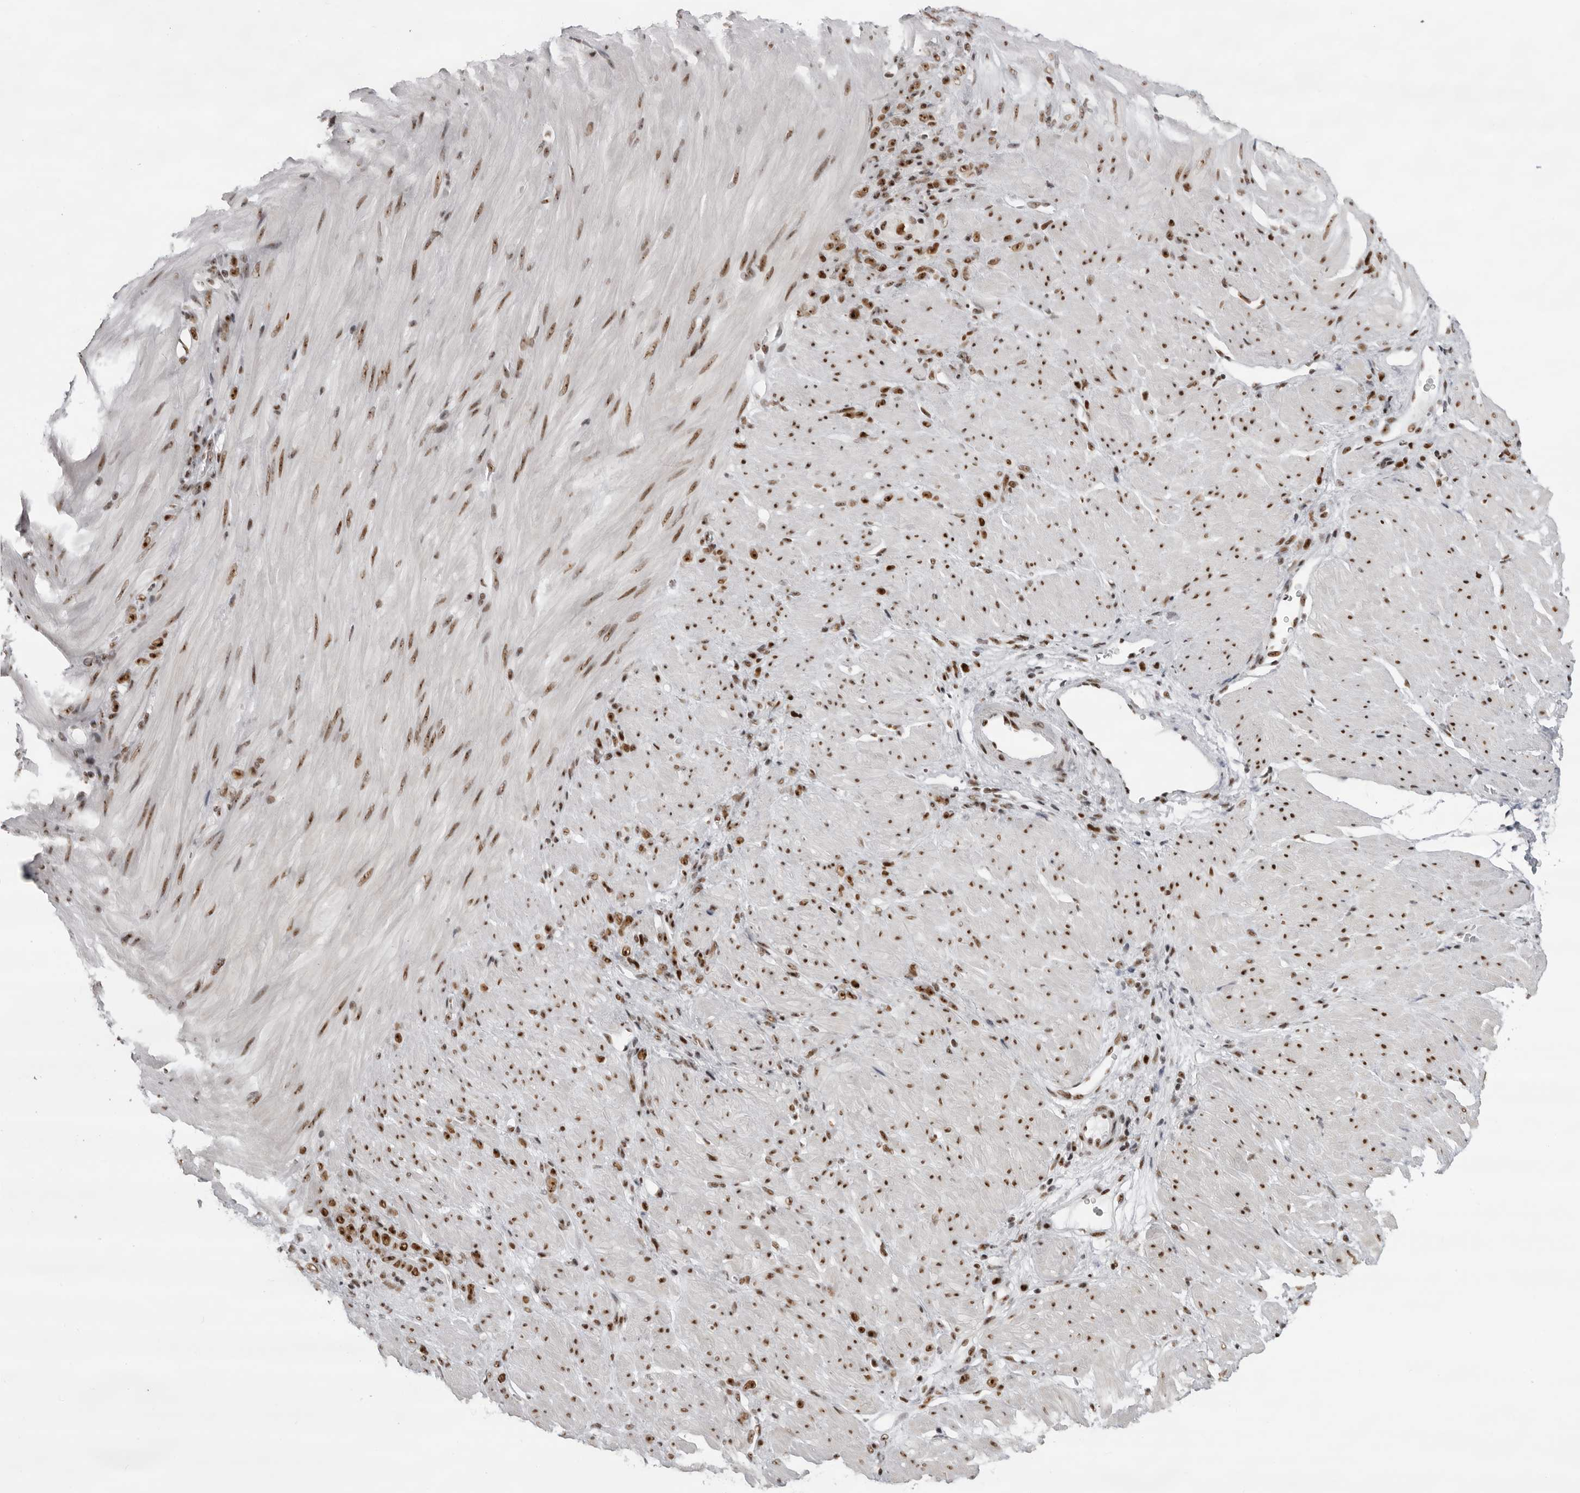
{"staining": {"intensity": "moderate", "quantity": ">75%", "location": "nuclear"}, "tissue": "stomach cancer", "cell_type": "Tumor cells", "image_type": "cancer", "snomed": [{"axis": "morphology", "description": "Normal tissue, NOS"}, {"axis": "morphology", "description": "Adenocarcinoma, NOS"}, {"axis": "topography", "description": "Stomach"}], "caption": "There is medium levels of moderate nuclear staining in tumor cells of stomach cancer (adenocarcinoma), as demonstrated by immunohistochemical staining (brown color).", "gene": "DHX9", "patient": {"sex": "male", "age": 82}}